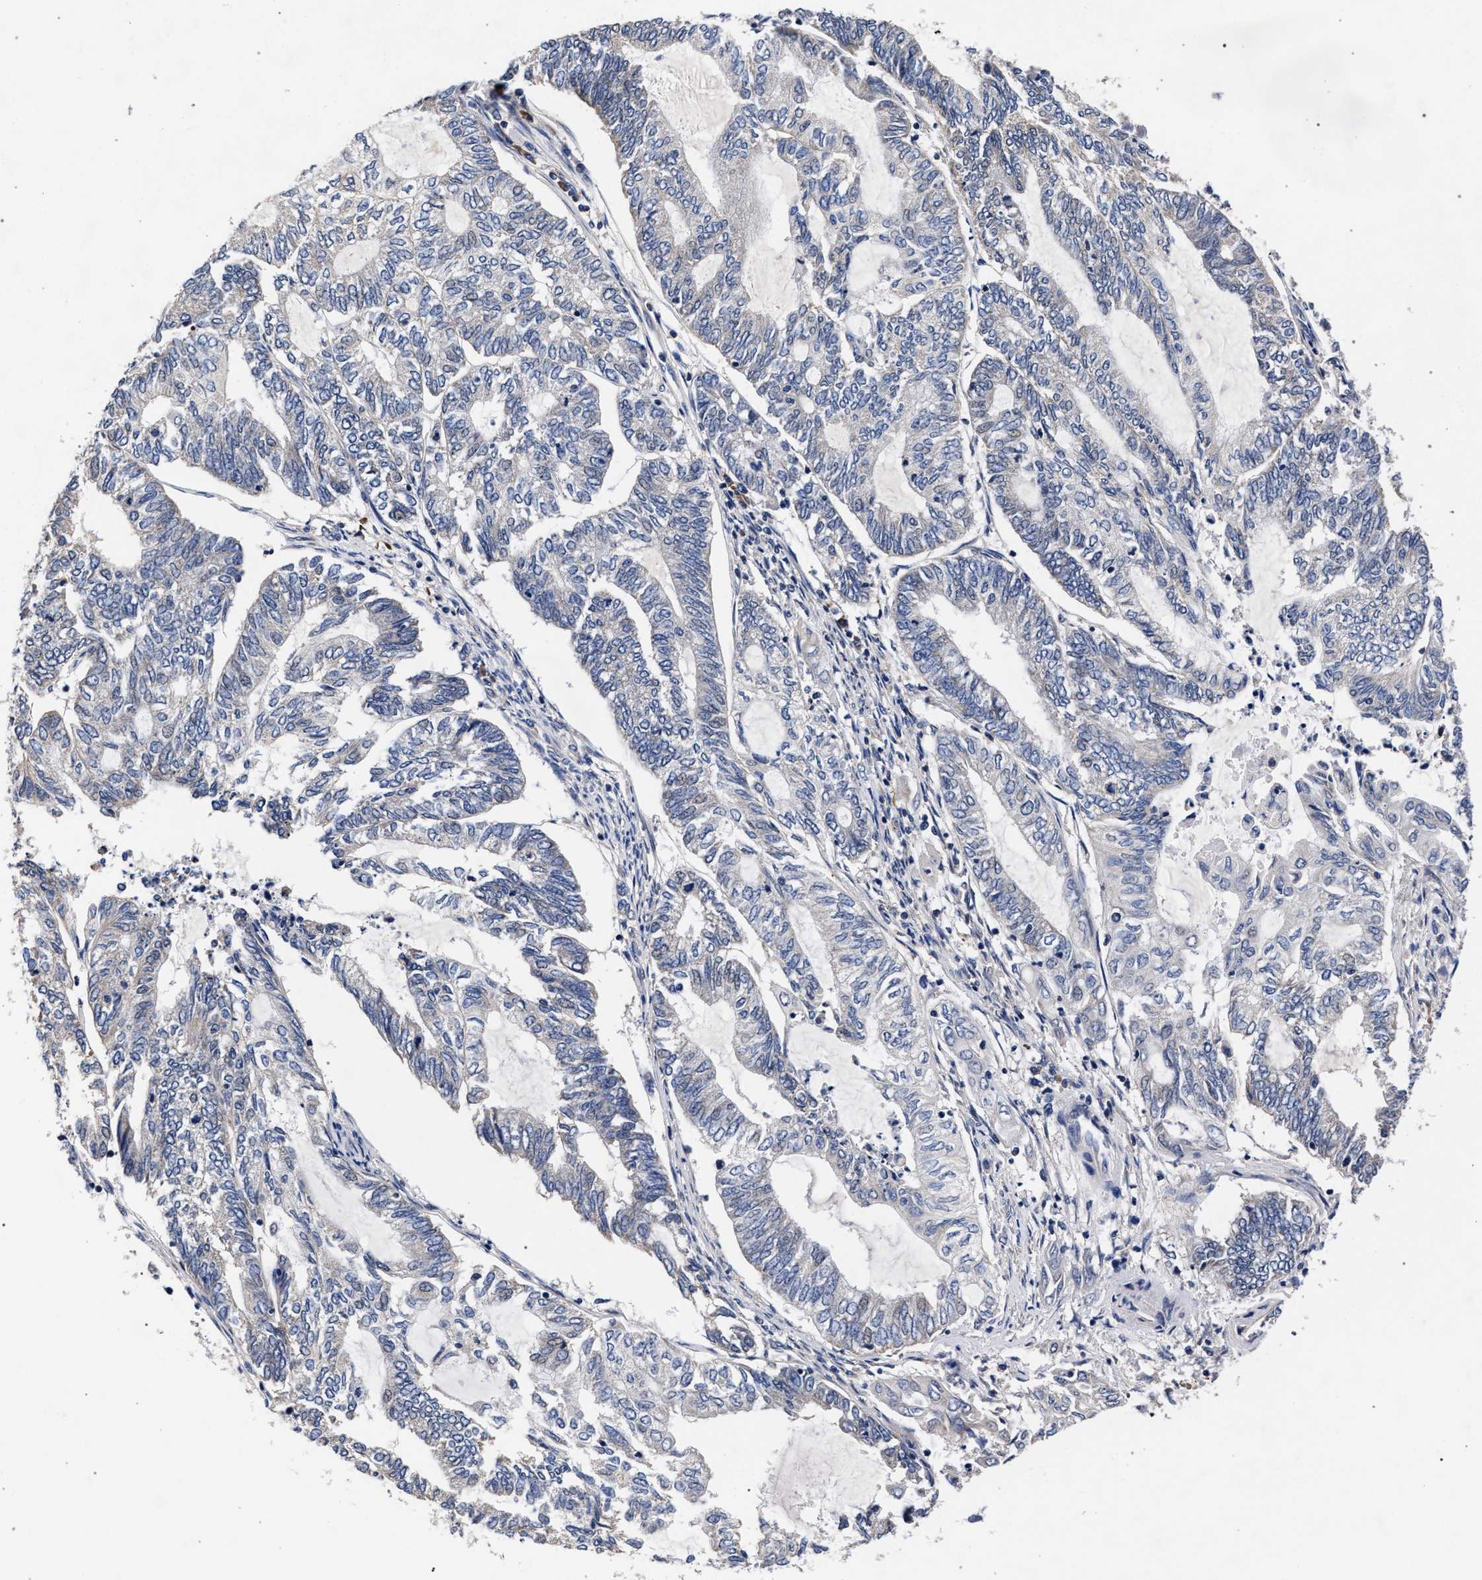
{"staining": {"intensity": "negative", "quantity": "none", "location": "none"}, "tissue": "endometrial cancer", "cell_type": "Tumor cells", "image_type": "cancer", "snomed": [{"axis": "morphology", "description": "Adenocarcinoma, NOS"}, {"axis": "topography", "description": "Uterus"}, {"axis": "topography", "description": "Endometrium"}], "caption": "IHC photomicrograph of adenocarcinoma (endometrial) stained for a protein (brown), which exhibits no staining in tumor cells. (DAB immunohistochemistry (IHC) with hematoxylin counter stain).", "gene": "CFAP95", "patient": {"sex": "female", "age": 70}}